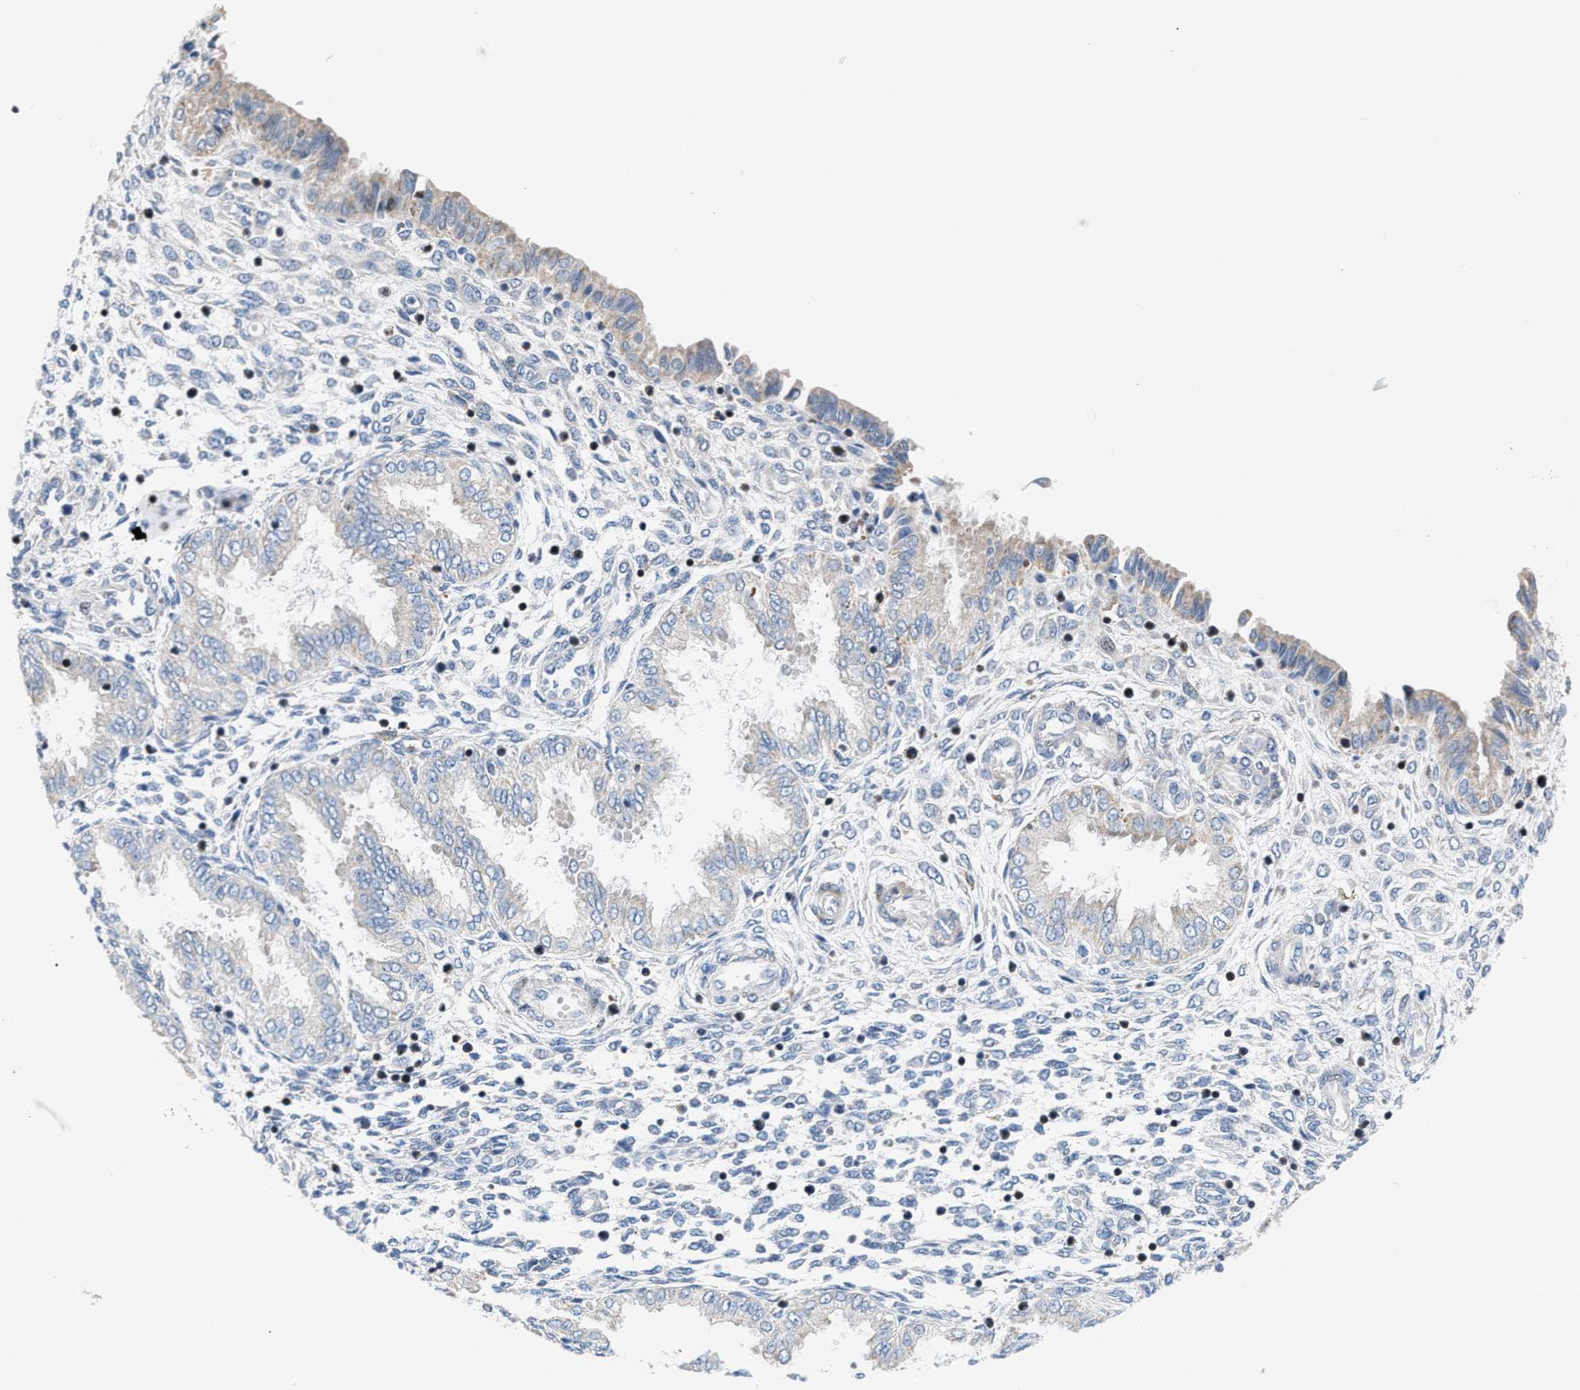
{"staining": {"intensity": "negative", "quantity": "none", "location": "none"}, "tissue": "endometrium", "cell_type": "Cells in endometrial stroma", "image_type": "normal", "snomed": [{"axis": "morphology", "description": "Normal tissue, NOS"}, {"axis": "topography", "description": "Endometrium"}], "caption": "Photomicrograph shows no protein expression in cells in endometrial stroma of unremarkable endometrium.", "gene": "ATP9A", "patient": {"sex": "female", "age": 33}}